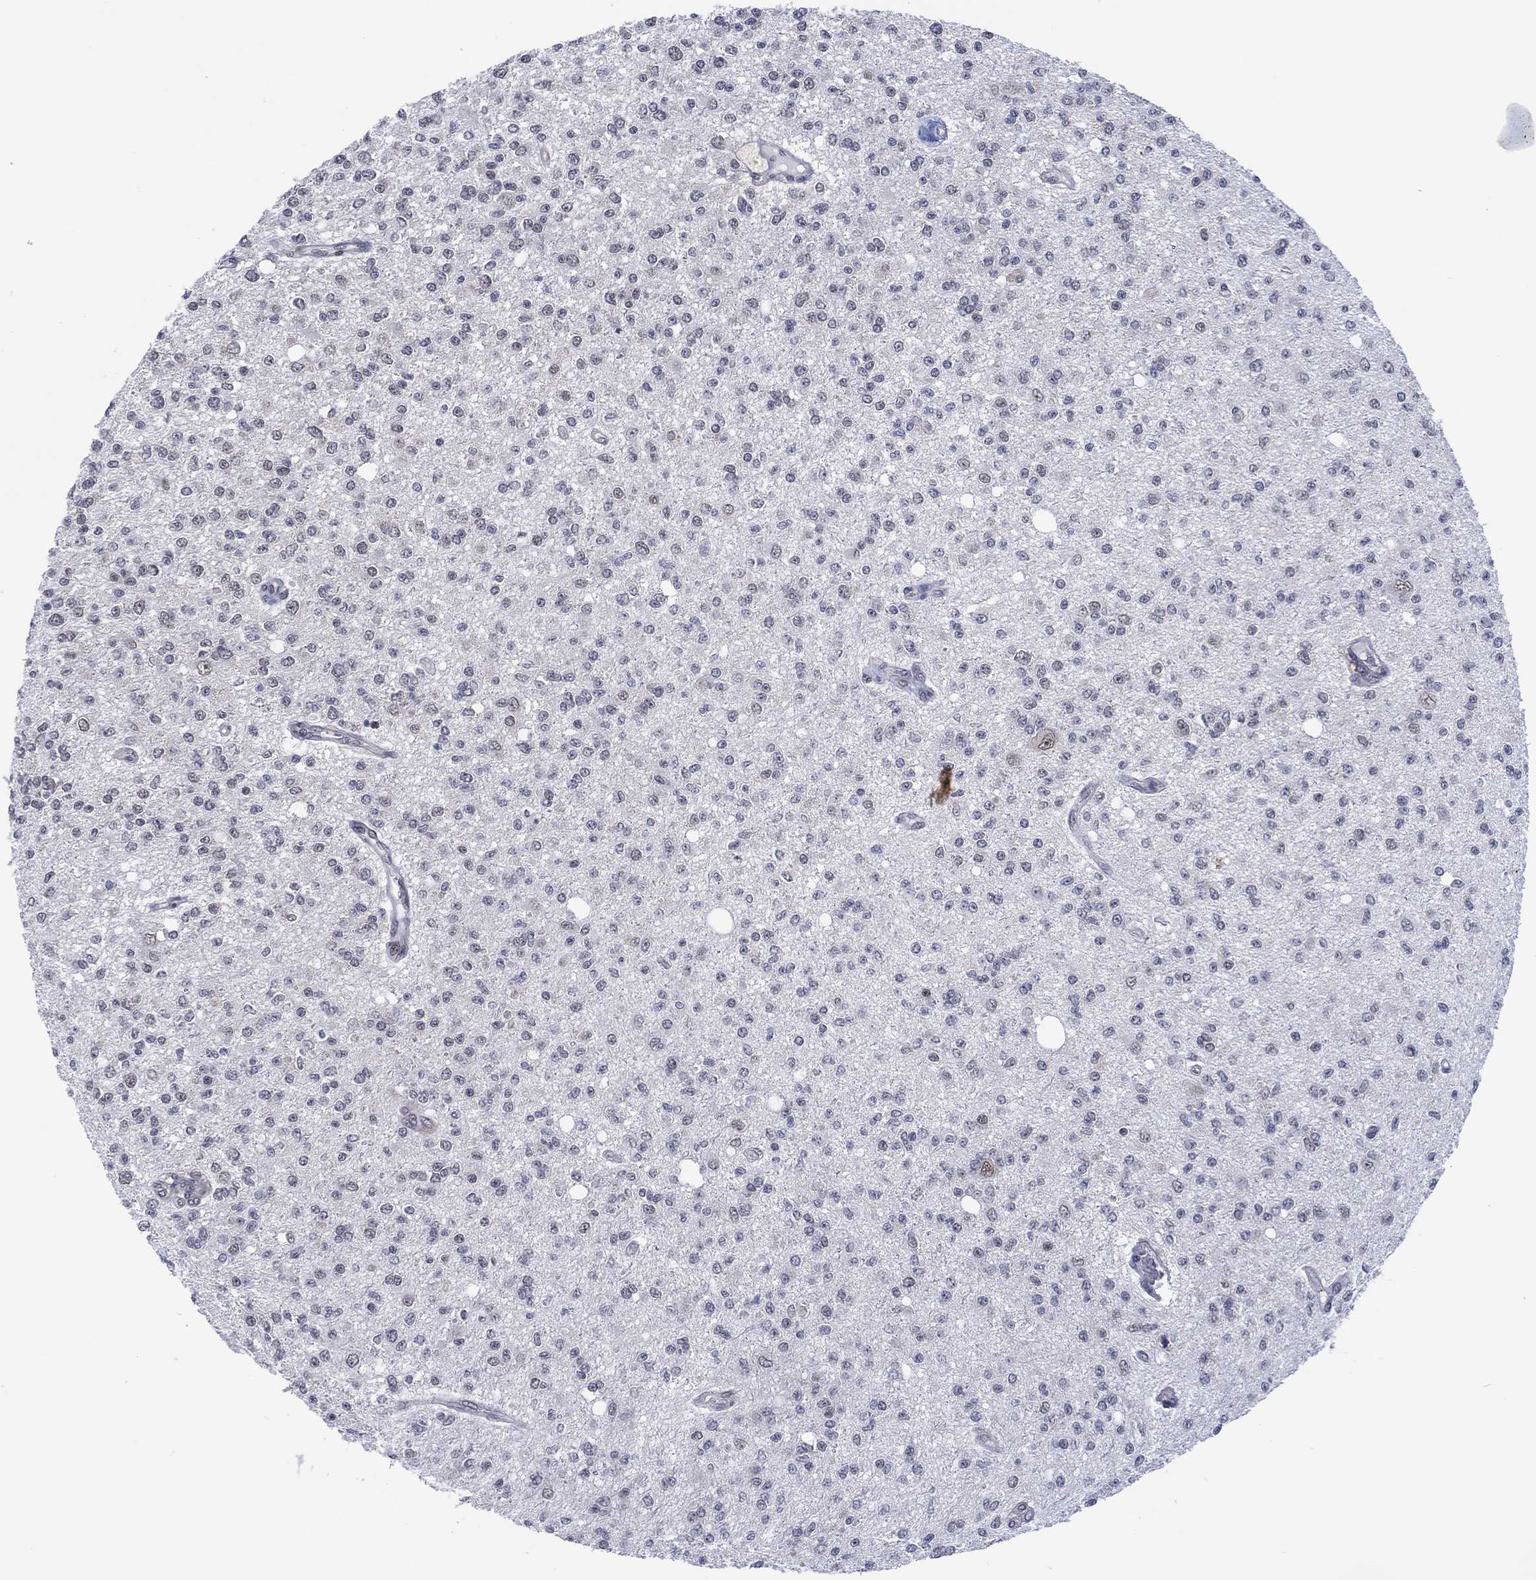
{"staining": {"intensity": "negative", "quantity": "none", "location": "none"}, "tissue": "glioma", "cell_type": "Tumor cells", "image_type": "cancer", "snomed": [{"axis": "morphology", "description": "Glioma, malignant, Low grade"}, {"axis": "topography", "description": "Brain"}], "caption": "Immunohistochemistry (IHC) photomicrograph of malignant low-grade glioma stained for a protein (brown), which shows no positivity in tumor cells.", "gene": "DPP4", "patient": {"sex": "male", "age": 67}}